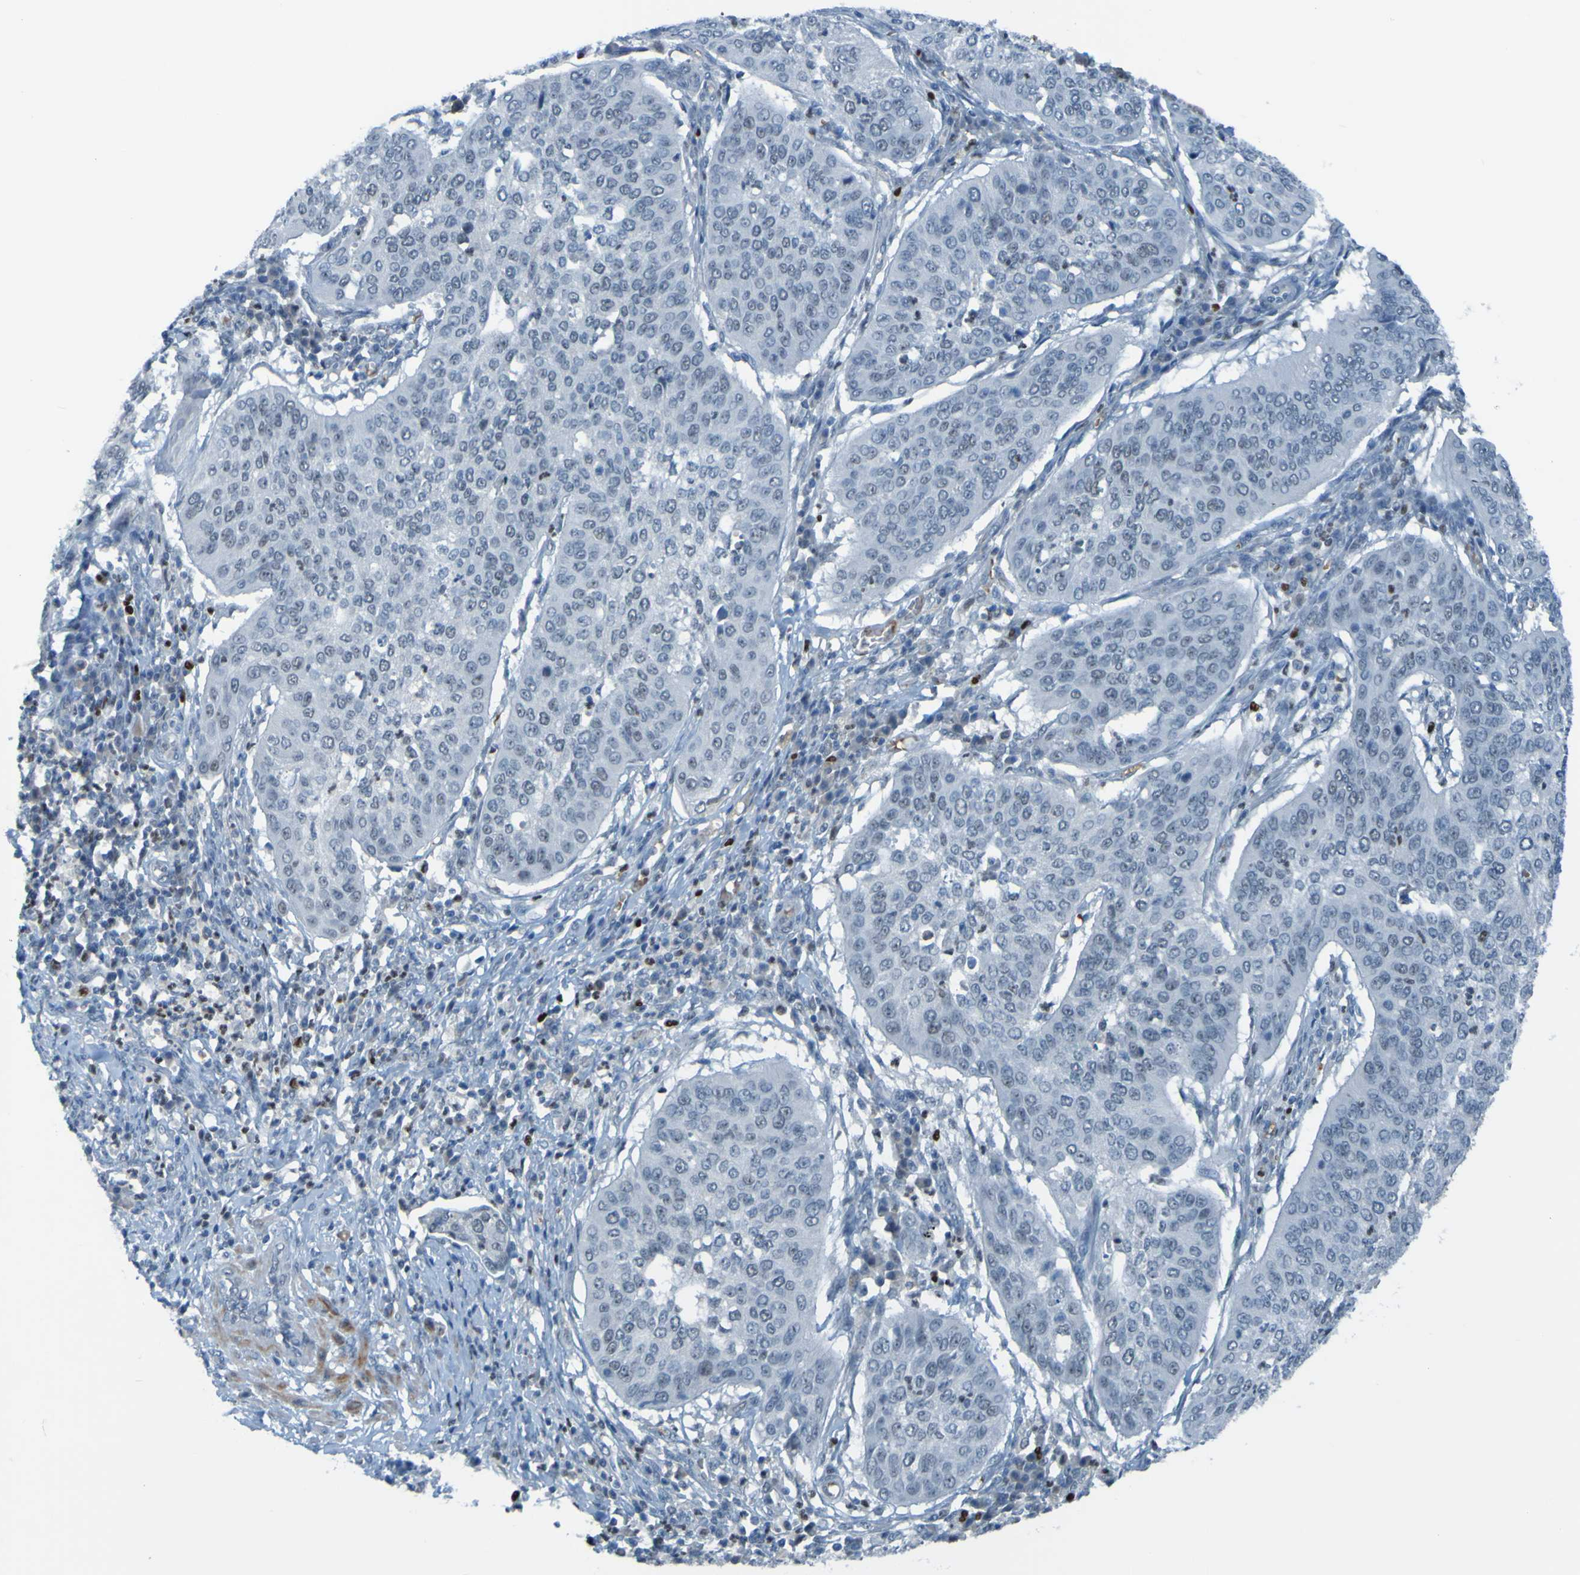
{"staining": {"intensity": "negative", "quantity": "none", "location": "none"}, "tissue": "cervical cancer", "cell_type": "Tumor cells", "image_type": "cancer", "snomed": [{"axis": "morphology", "description": "Normal tissue, NOS"}, {"axis": "morphology", "description": "Squamous cell carcinoma, NOS"}, {"axis": "topography", "description": "Cervix"}], "caption": "Immunohistochemistry image of human squamous cell carcinoma (cervical) stained for a protein (brown), which exhibits no expression in tumor cells.", "gene": "USP36", "patient": {"sex": "female", "age": 39}}